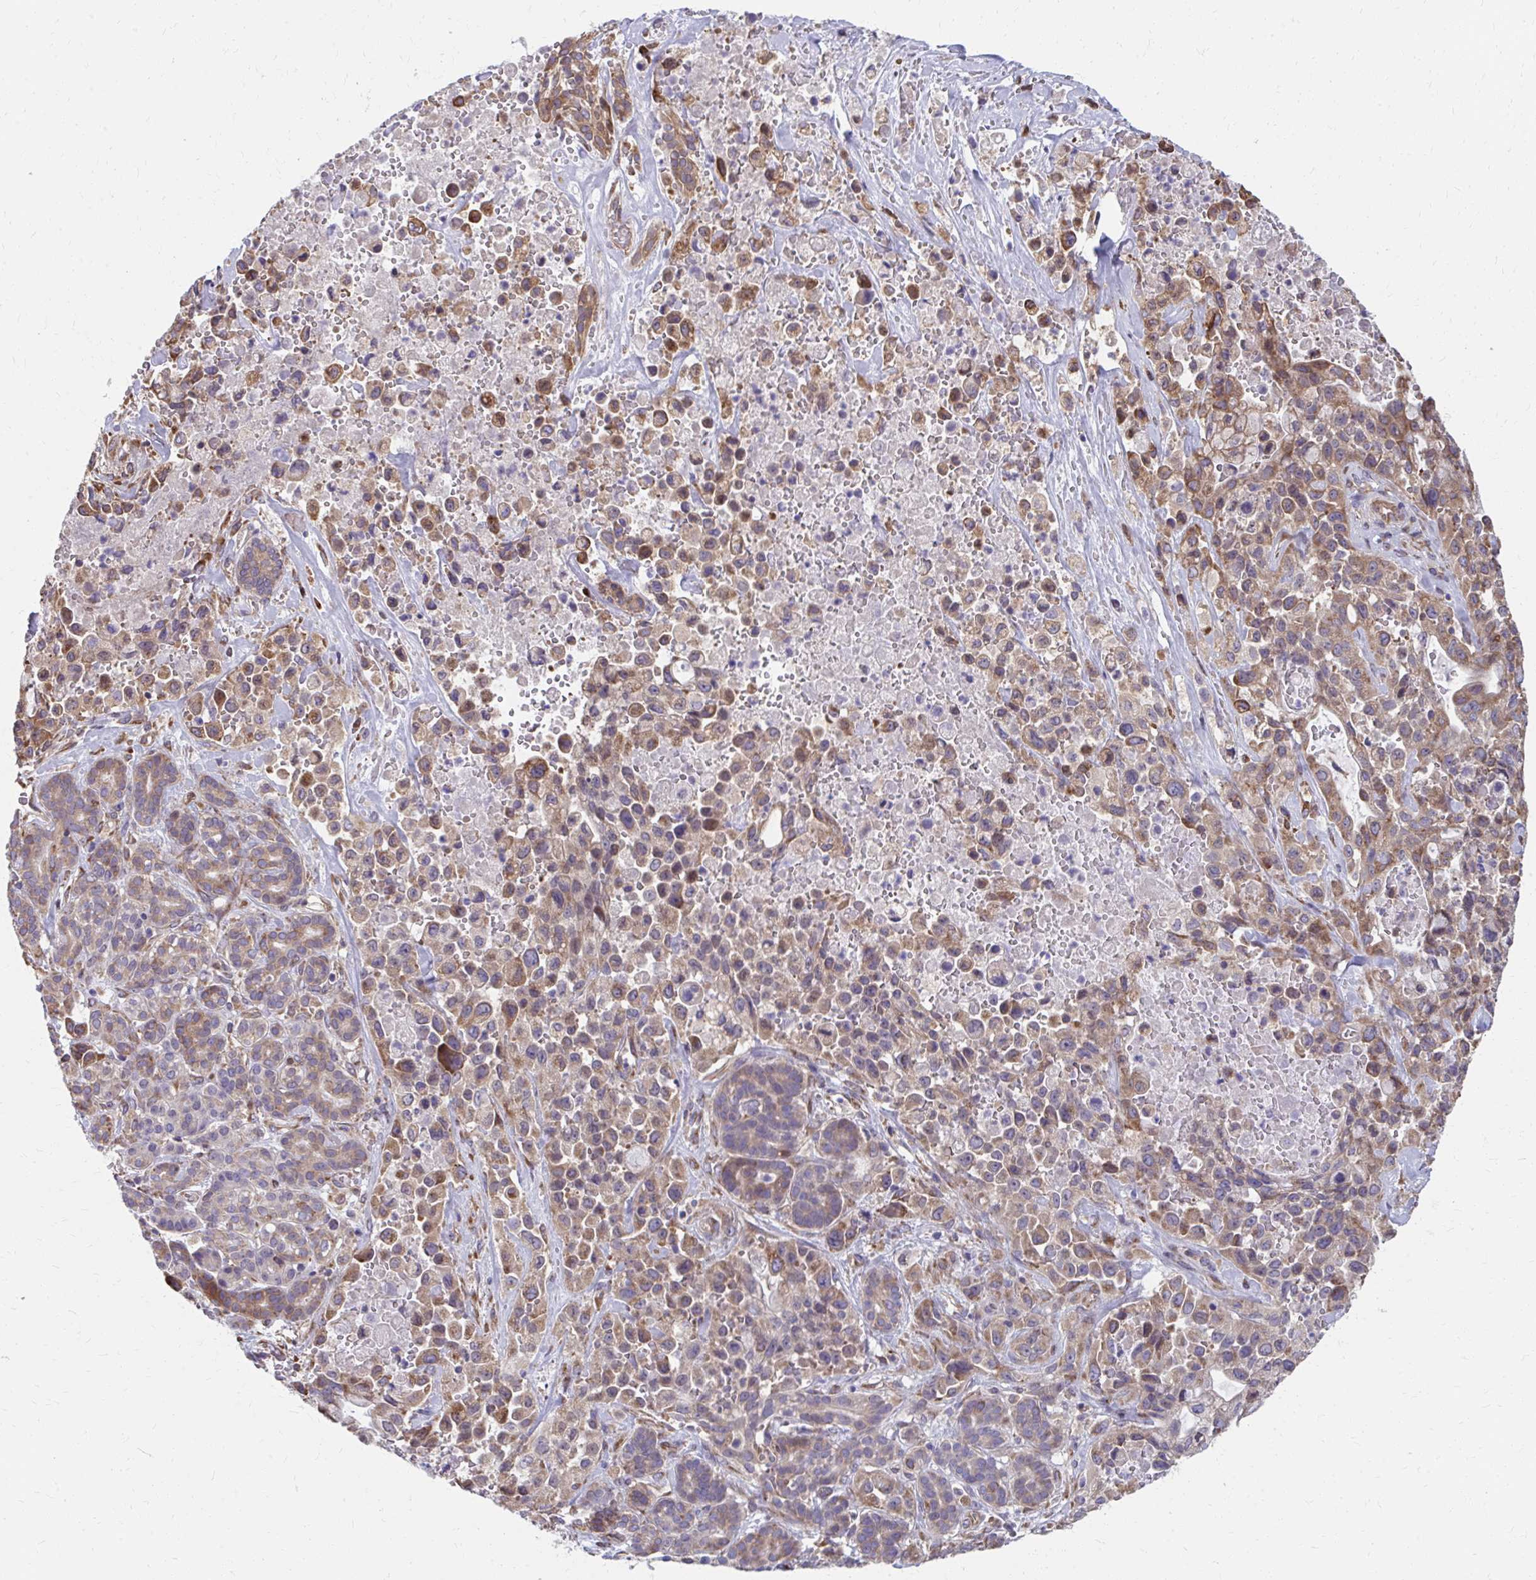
{"staining": {"intensity": "moderate", "quantity": ">75%", "location": "cytoplasmic/membranous"}, "tissue": "pancreatic cancer", "cell_type": "Tumor cells", "image_type": "cancer", "snomed": [{"axis": "morphology", "description": "Adenocarcinoma, NOS"}, {"axis": "topography", "description": "Pancreas"}], "caption": "IHC photomicrograph of adenocarcinoma (pancreatic) stained for a protein (brown), which reveals medium levels of moderate cytoplasmic/membranous expression in about >75% of tumor cells.", "gene": "ZNF778", "patient": {"sex": "male", "age": 44}}